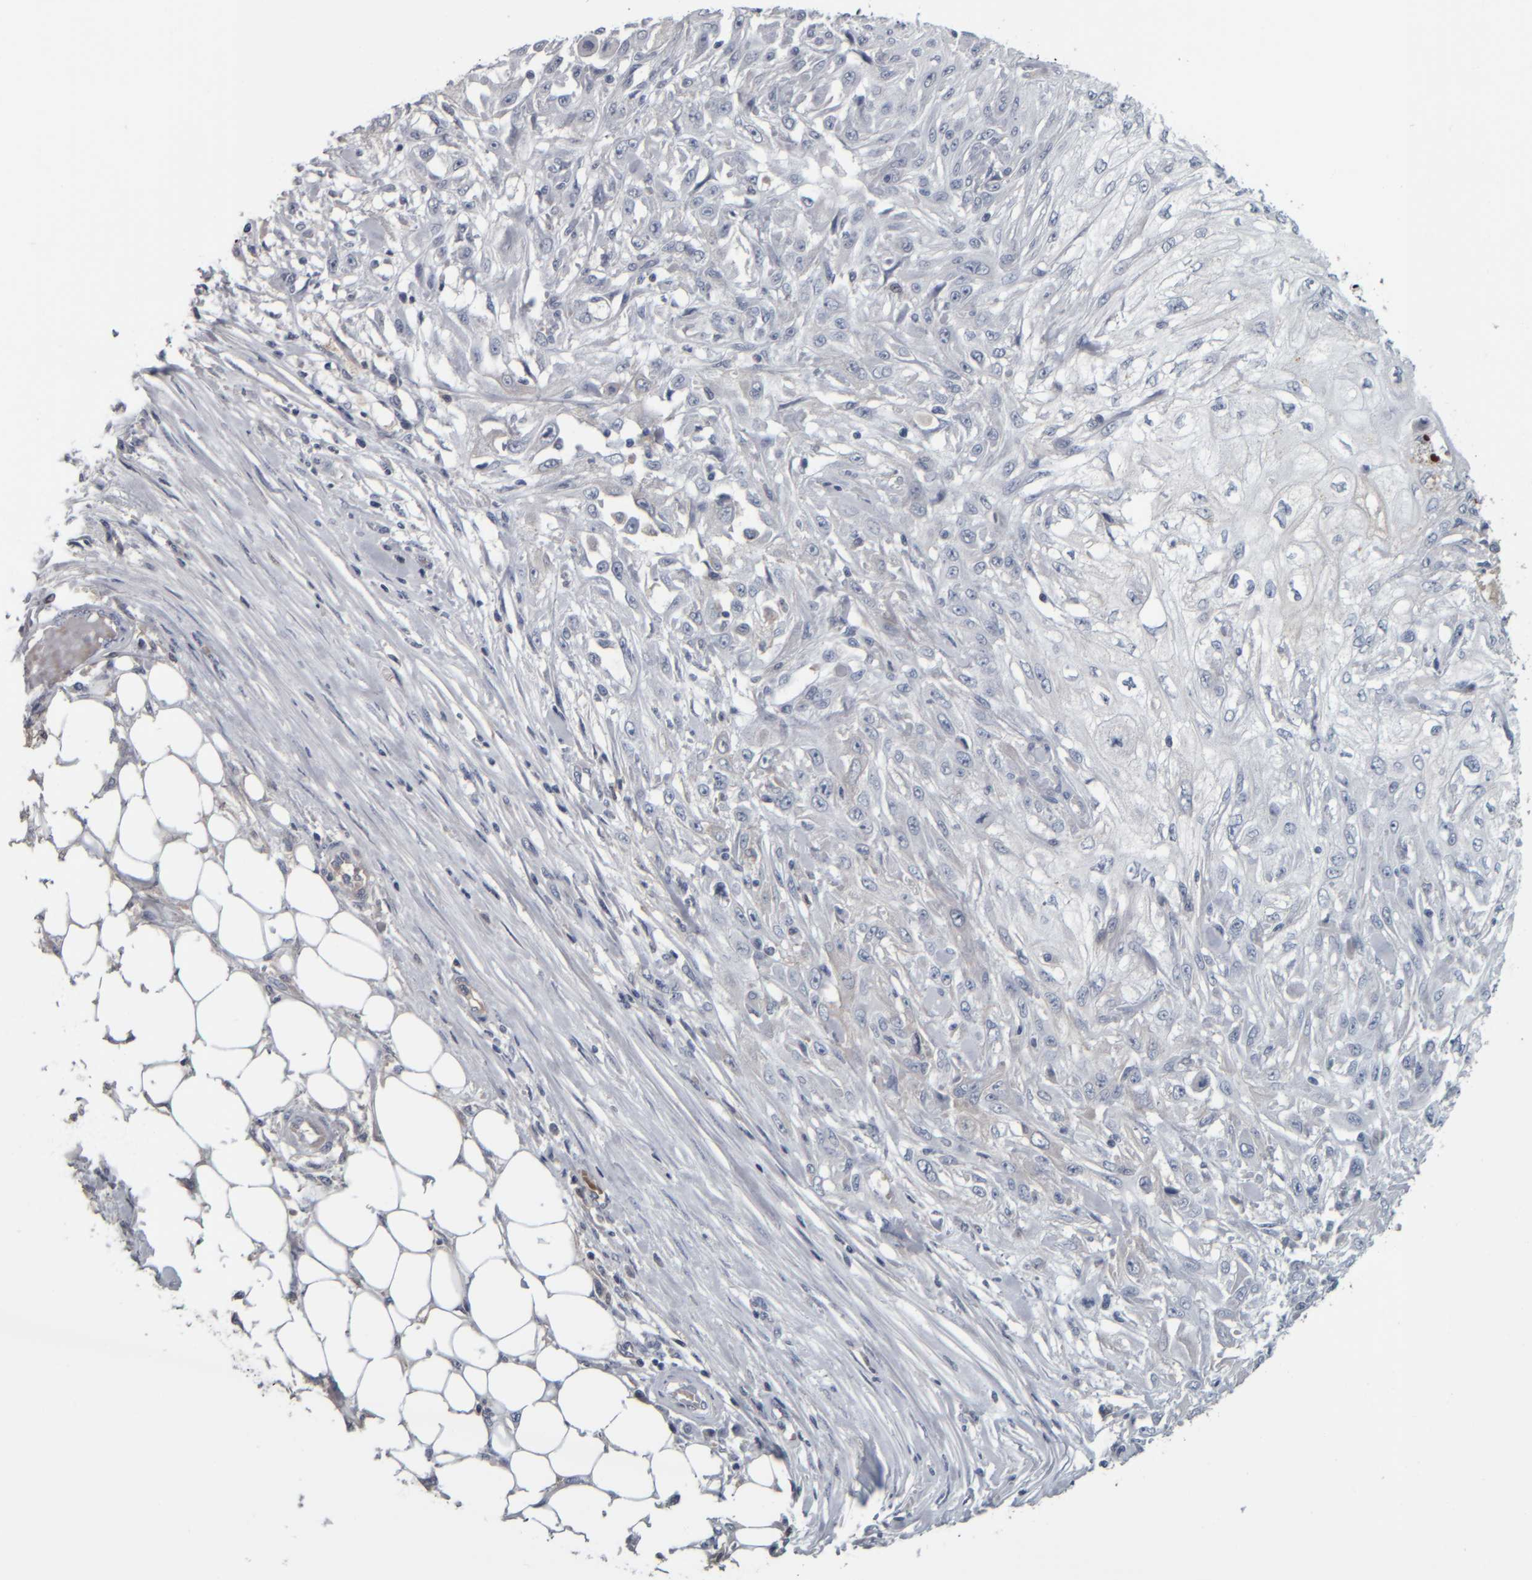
{"staining": {"intensity": "negative", "quantity": "none", "location": "none"}, "tissue": "skin cancer", "cell_type": "Tumor cells", "image_type": "cancer", "snomed": [{"axis": "morphology", "description": "Squamous cell carcinoma, NOS"}, {"axis": "morphology", "description": "Squamous cell carcinoma, metastatic, NOS"}, {"axis": "topography", "description": "Skin"}, {"axis": "topography", "description": "Lymph node"}], "caption": "A histopathology image of skin metastatic squamous cell carcinoma stained for a protein reveals no brown staining in tumor cells. (Immunohistochemistry, brightfield microscopy, high magnification).", "gene": "CAVIN4", "patient": {"sex": "male", "age": 75}}